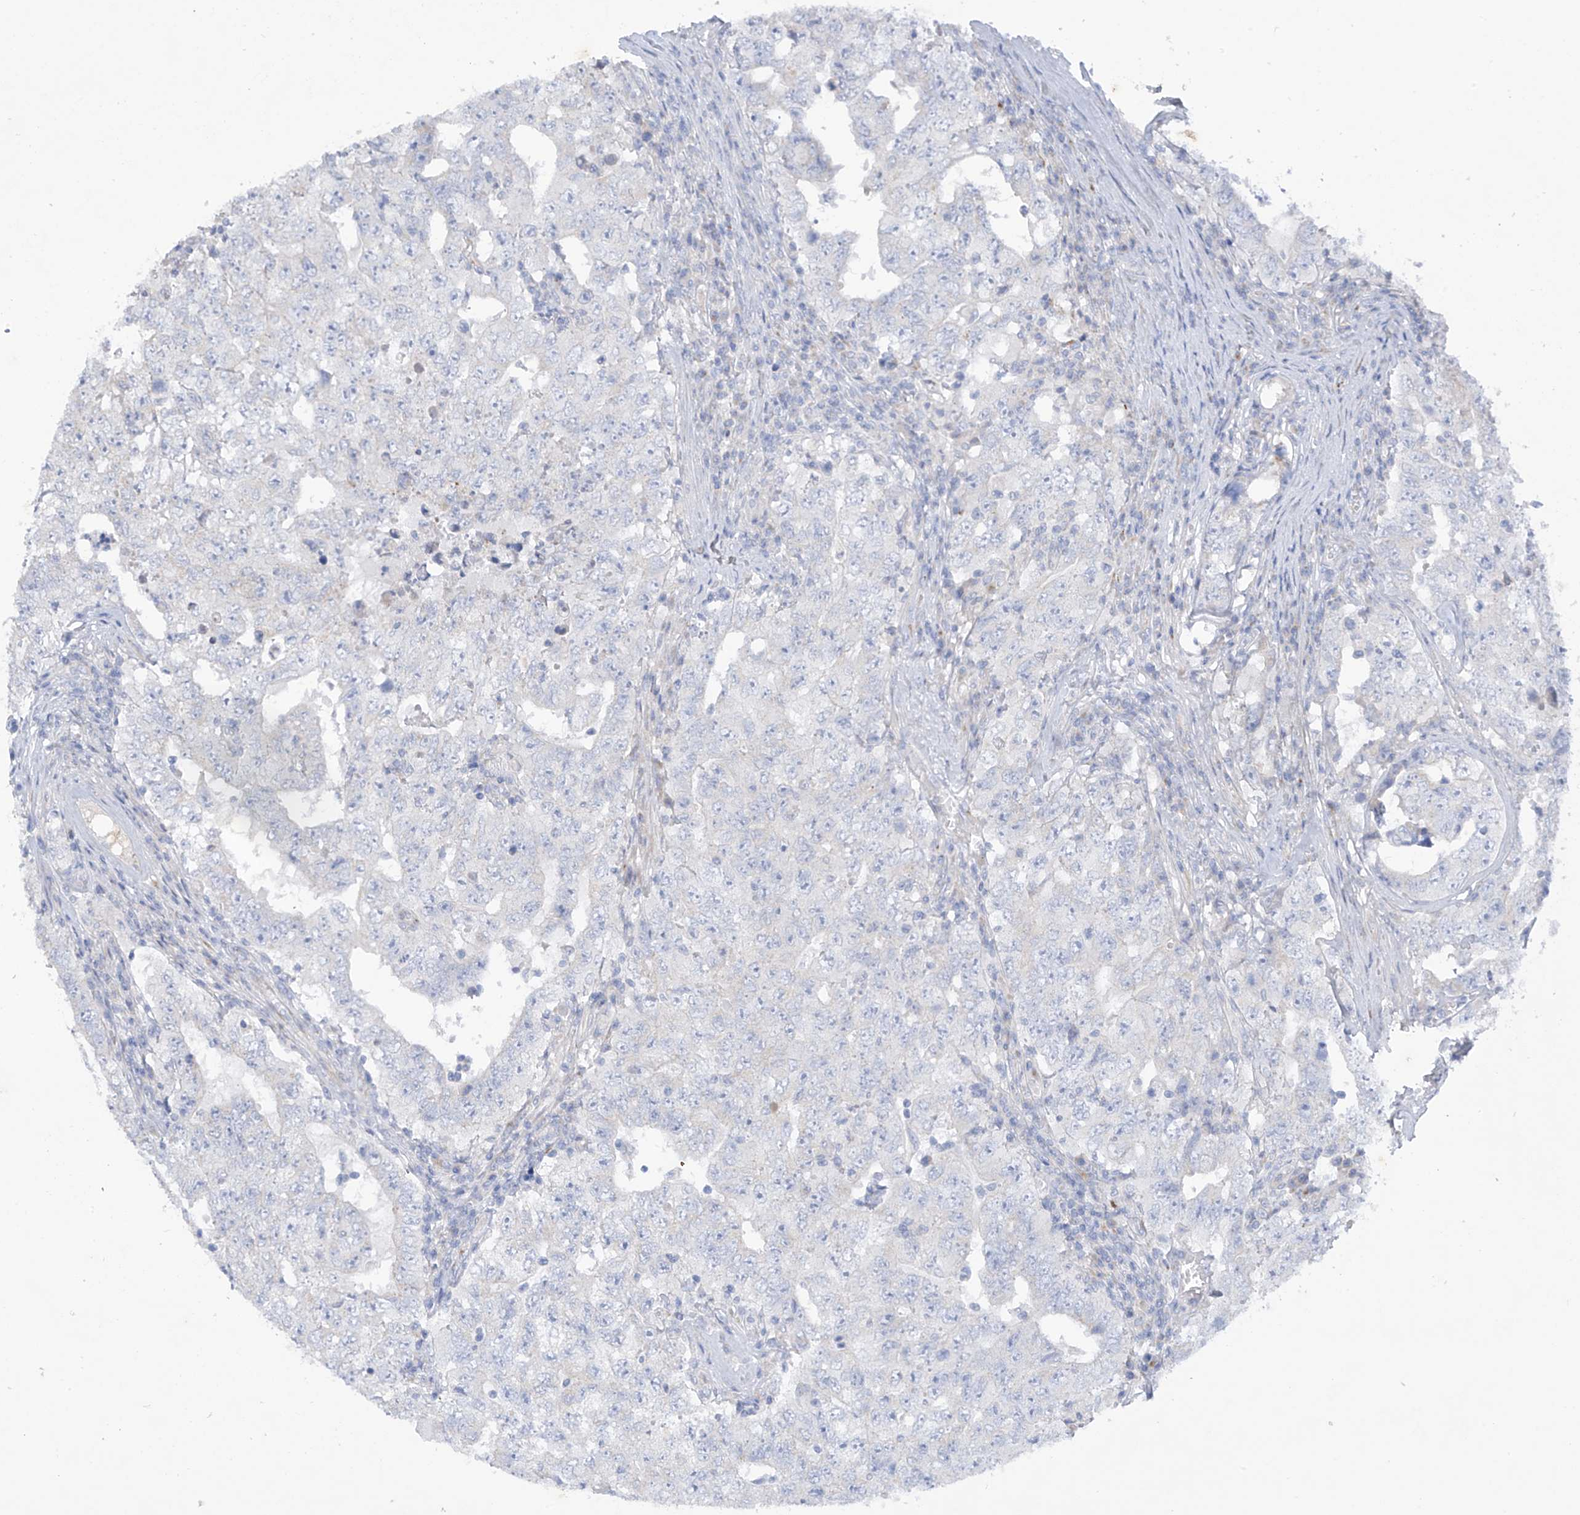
{"staining": {"intensity": "negative", "quantity": "none", "location": "none"}, "tissue": "testis cancer", "cell_type": "Tumor cells", "image_type": "cancer", "snomed": [{"axis": "morphology", "description": "Carcinoma, Embryonal, NOS"}, {"axis": "topography", "description": "Testis"}], "caption": "Tumor cells show no significant staining in testis cancer.", "gene": "TRMT2B", "patient": {"sex": "male", "age": 26}}